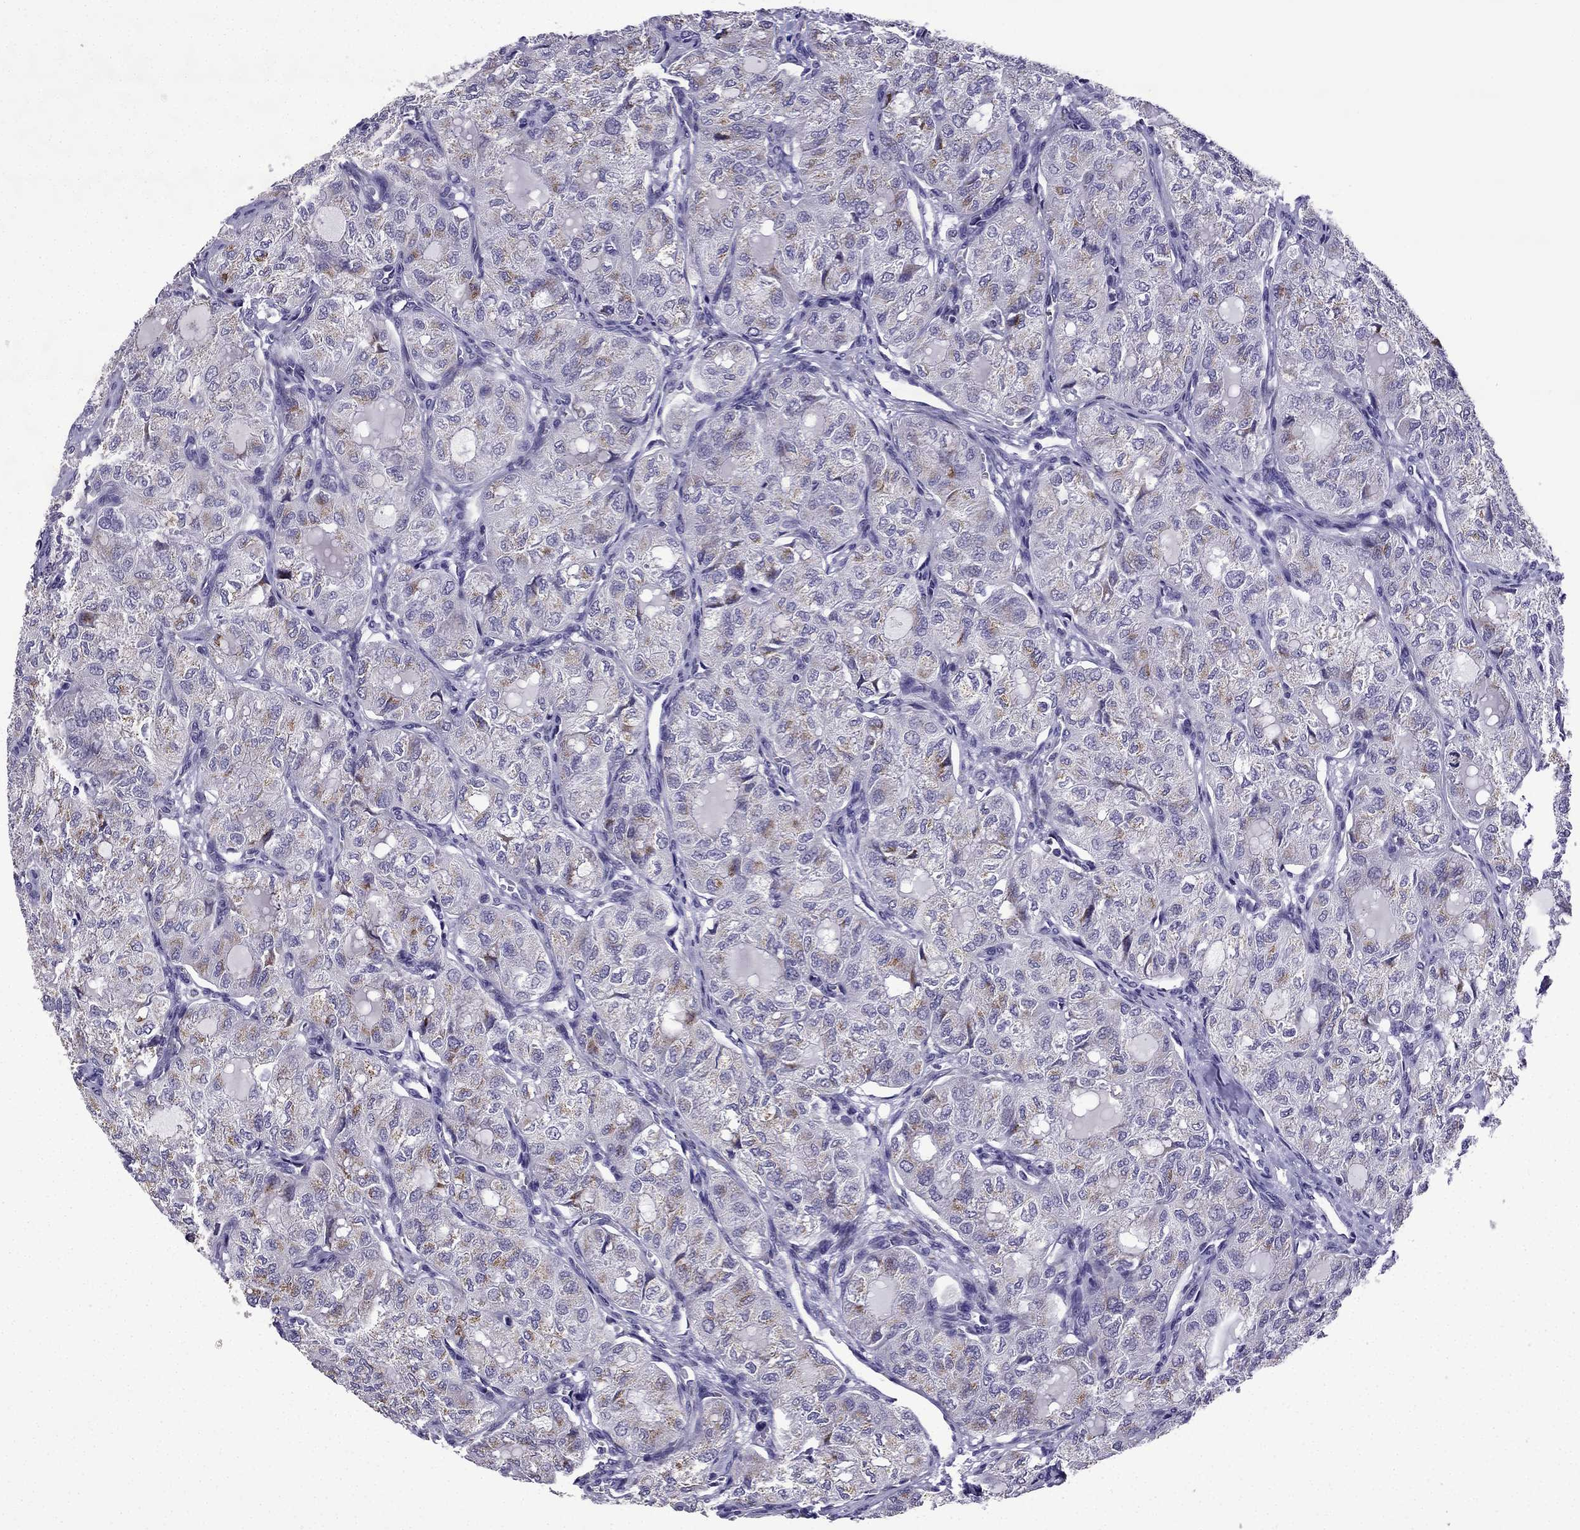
{"staining": {"intensity": "moderate", "quantity": "25%-75%", "location": "cytoplasmic/membranous"}, "tissue": "thyroid cancer", "cell_type": "Tumor cells", "image_type": "cancer", "snomed": [{"axis": "morphology", "description": "Follicular adenoma carcinoma, NOS"}, {"axis": "topography", "description": "Thyroid gland"}], "caption": "A high-resolution micrograph shows IHC staining of thyroid cancer, which demonstrates moderate cytoplasmic/membranous positivity in about 25%-75% of tumor cells.", "gene": "TTN", "patient": {"sex": "male", "age": 75}}